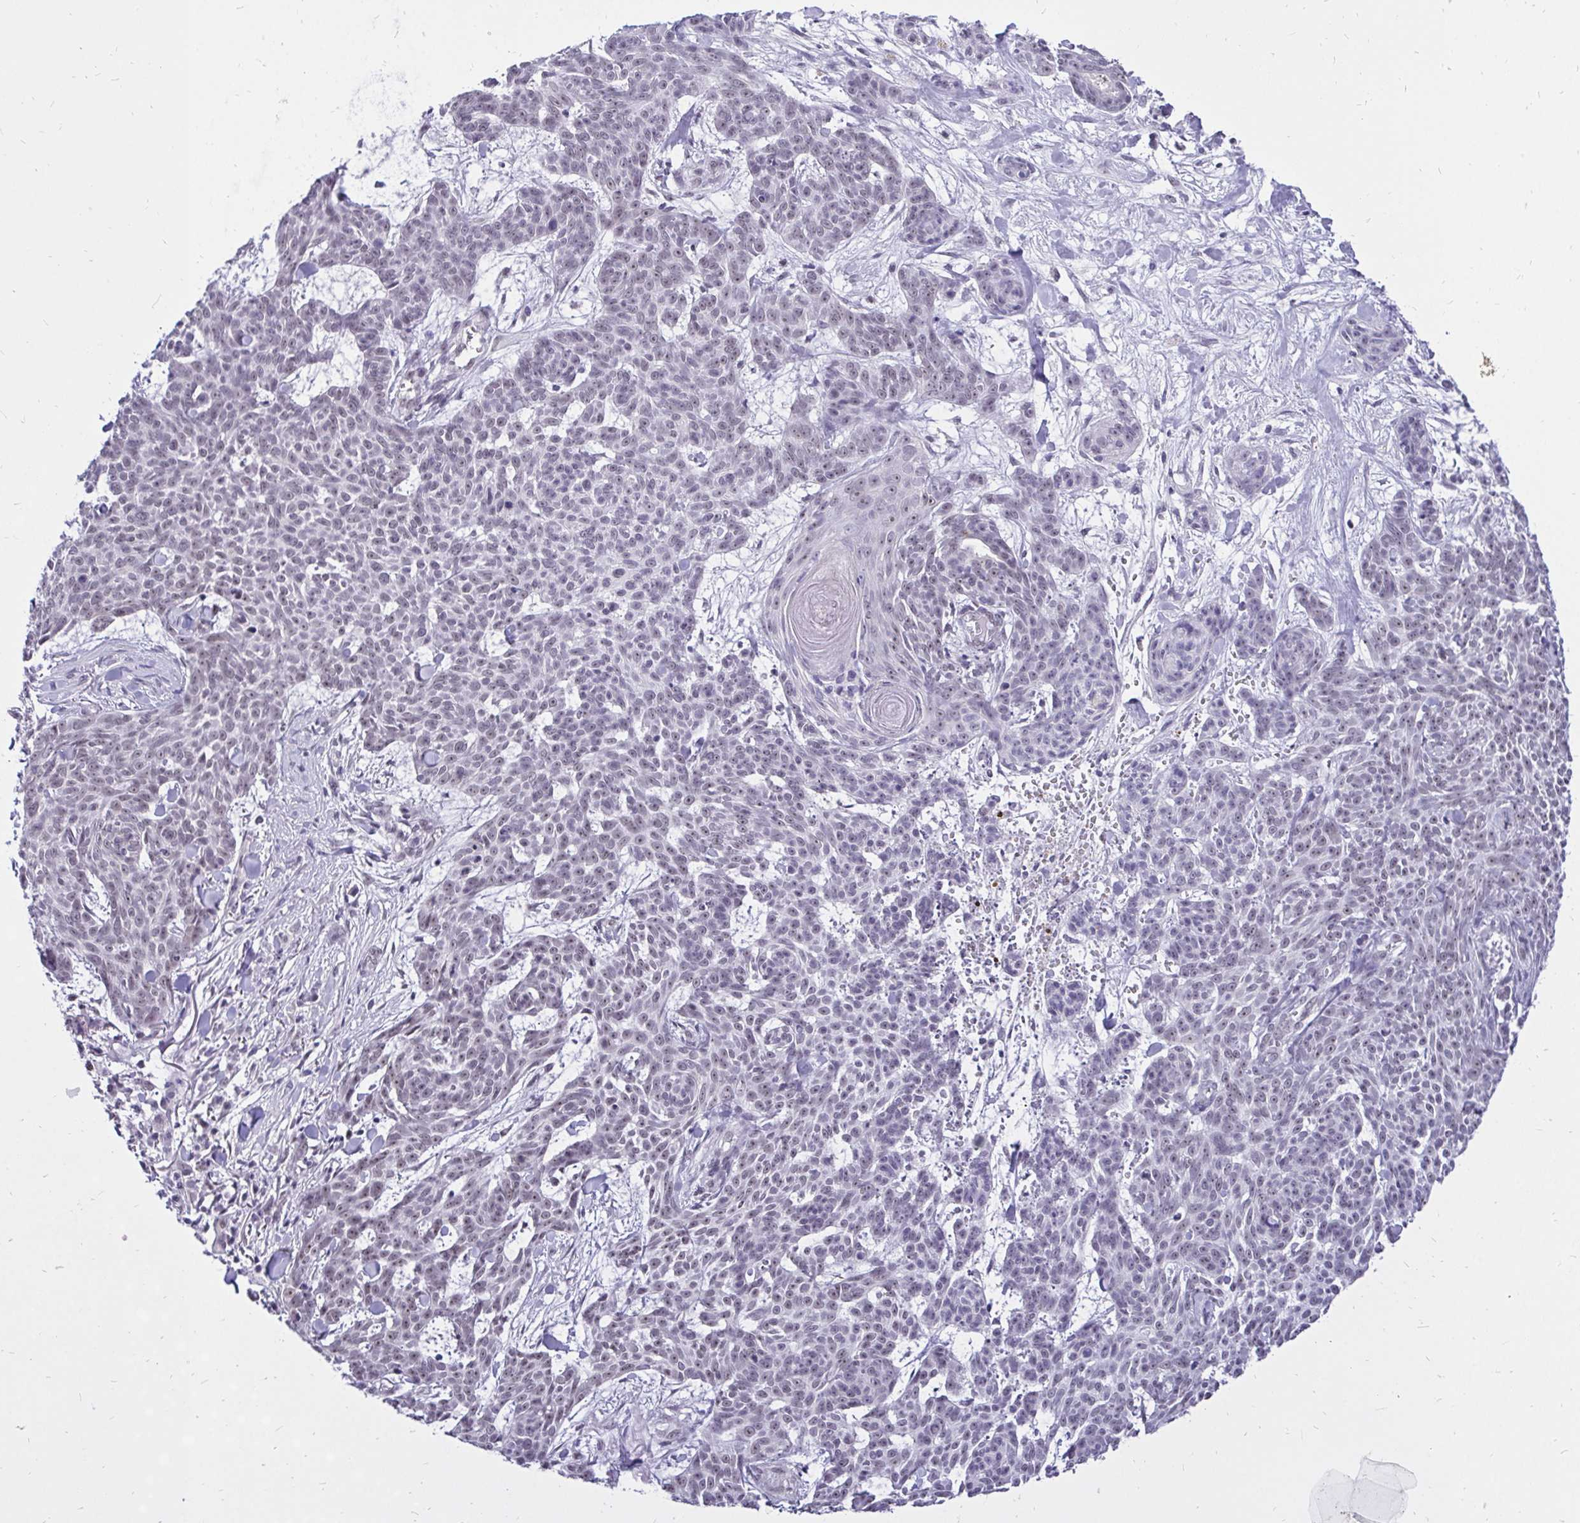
{"staining": {"intensity": "negative", "quantity": "none", "location": "none"}, "tissue": "skin cancer", "cell_type": "Tumor cells", "image_type": "cancer", "snomed": [{"axis": "morphology", "description": "Basal cell carcinoma"}, {"axis": "topography", "description": "Skin"}], "caption": "Protein analysis of skin cancer (basal cell carcinoma) exhibits no significant expression in tumor cells.", "gene": "ZNF860", "patient": {"sex": "female", "age": 93}}